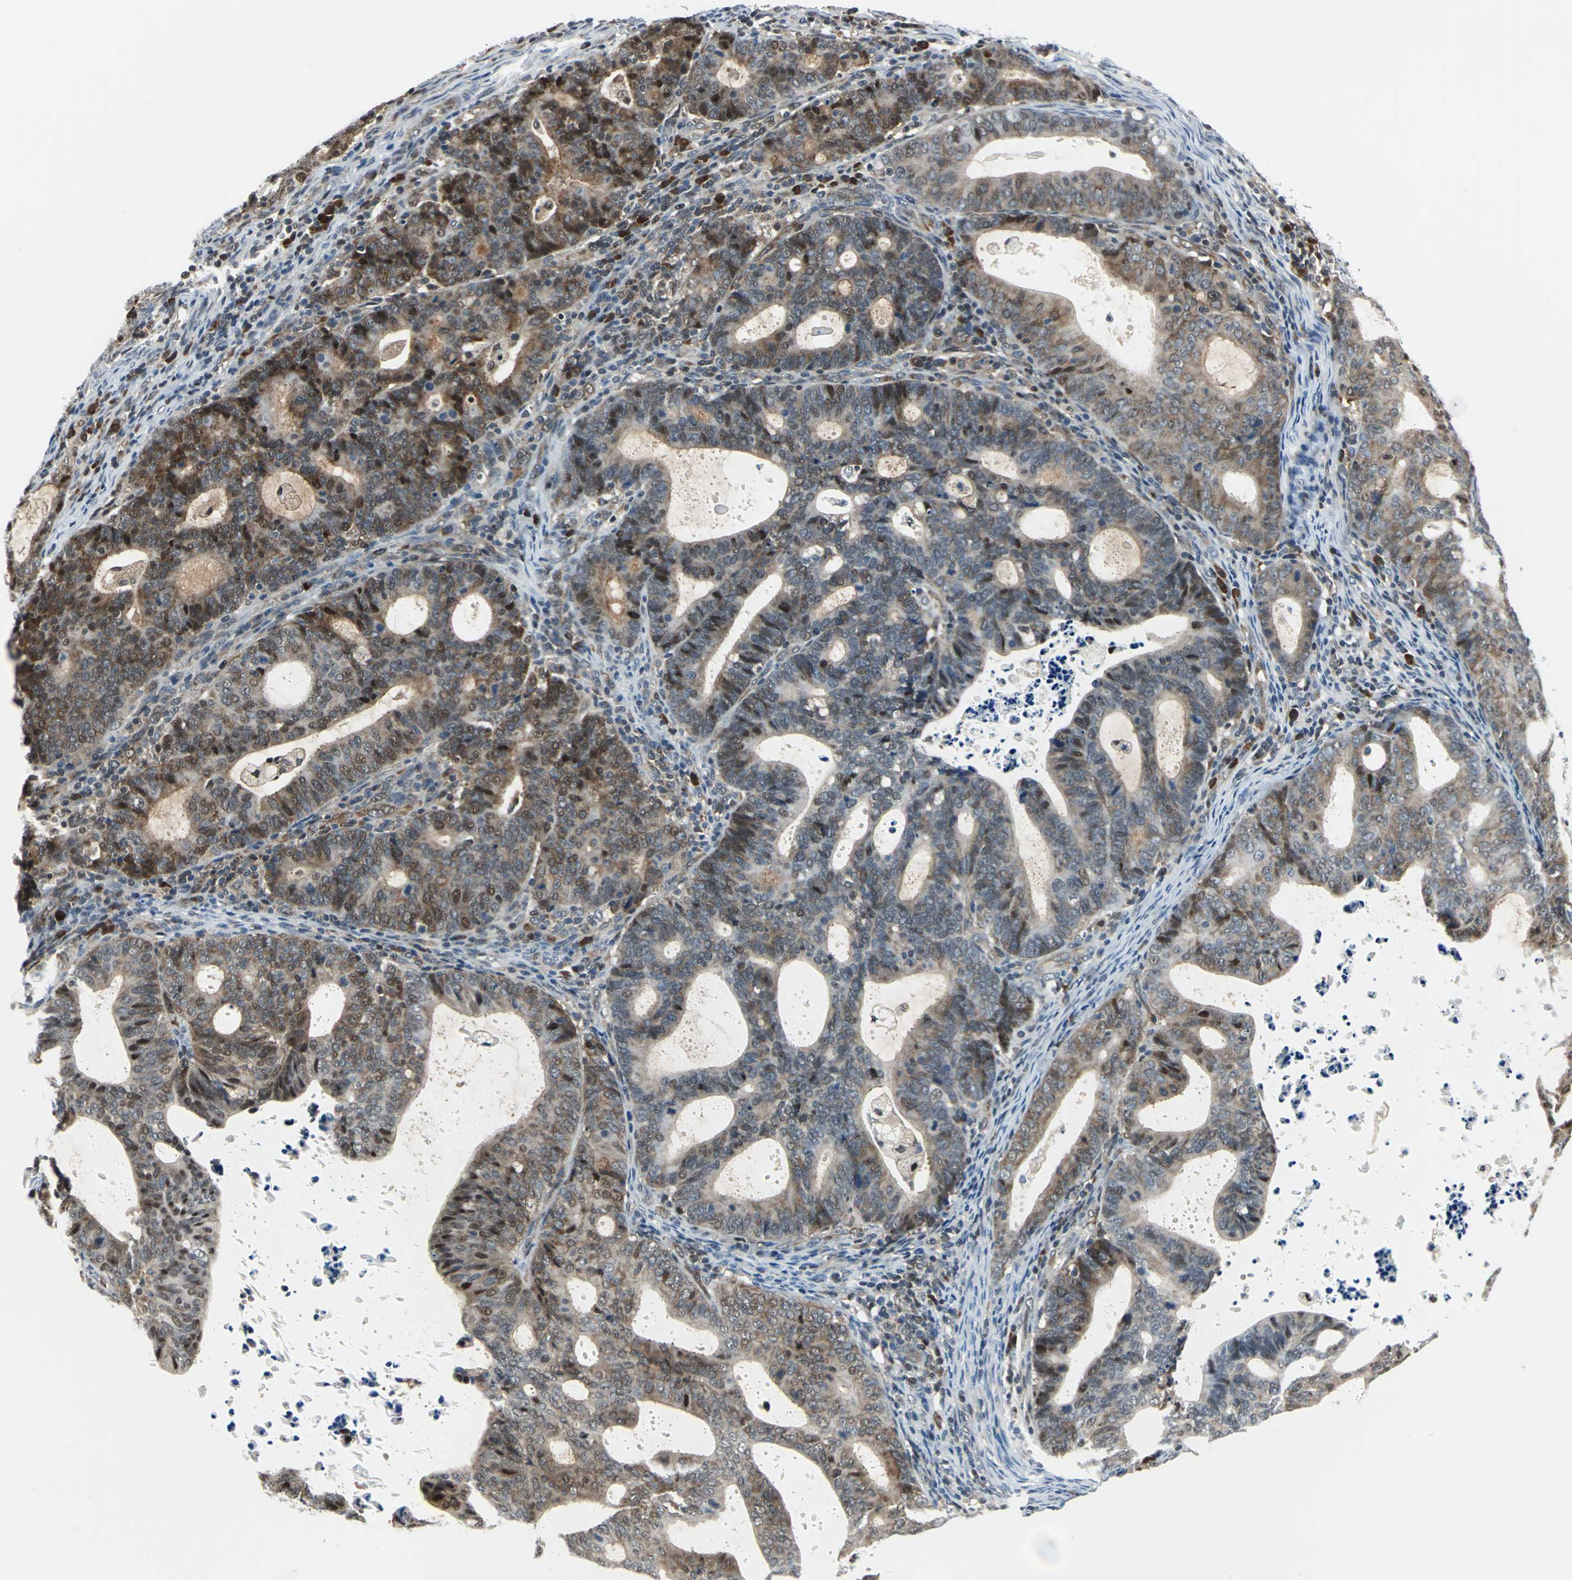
{"staining": {"intensity": "strong", "quantity": "25%-75%", "location": "cytoplasmic/membranous,nuclear"}, "tissue": "endometrial cancer", "cell_type": "Tumor cells", "image_type": "cancer", "snomed": [{"axis": "morphology", "description": "Adenocarcinoma, NOS"}, {"axis": "topography", "description": "Uterus"}], "caption": "Brown immunohistochemical staining in human adenocarcinoma (endometrial) exhibits strong cytoplasmic/membranous and nuclear positivity in about 25%-75% of tumor cells. (brown staining indicates protein expression, while blue staining denotes nuclei).", "gene": "POLR3K", "patient": {"sex": "female", "age": 83}}